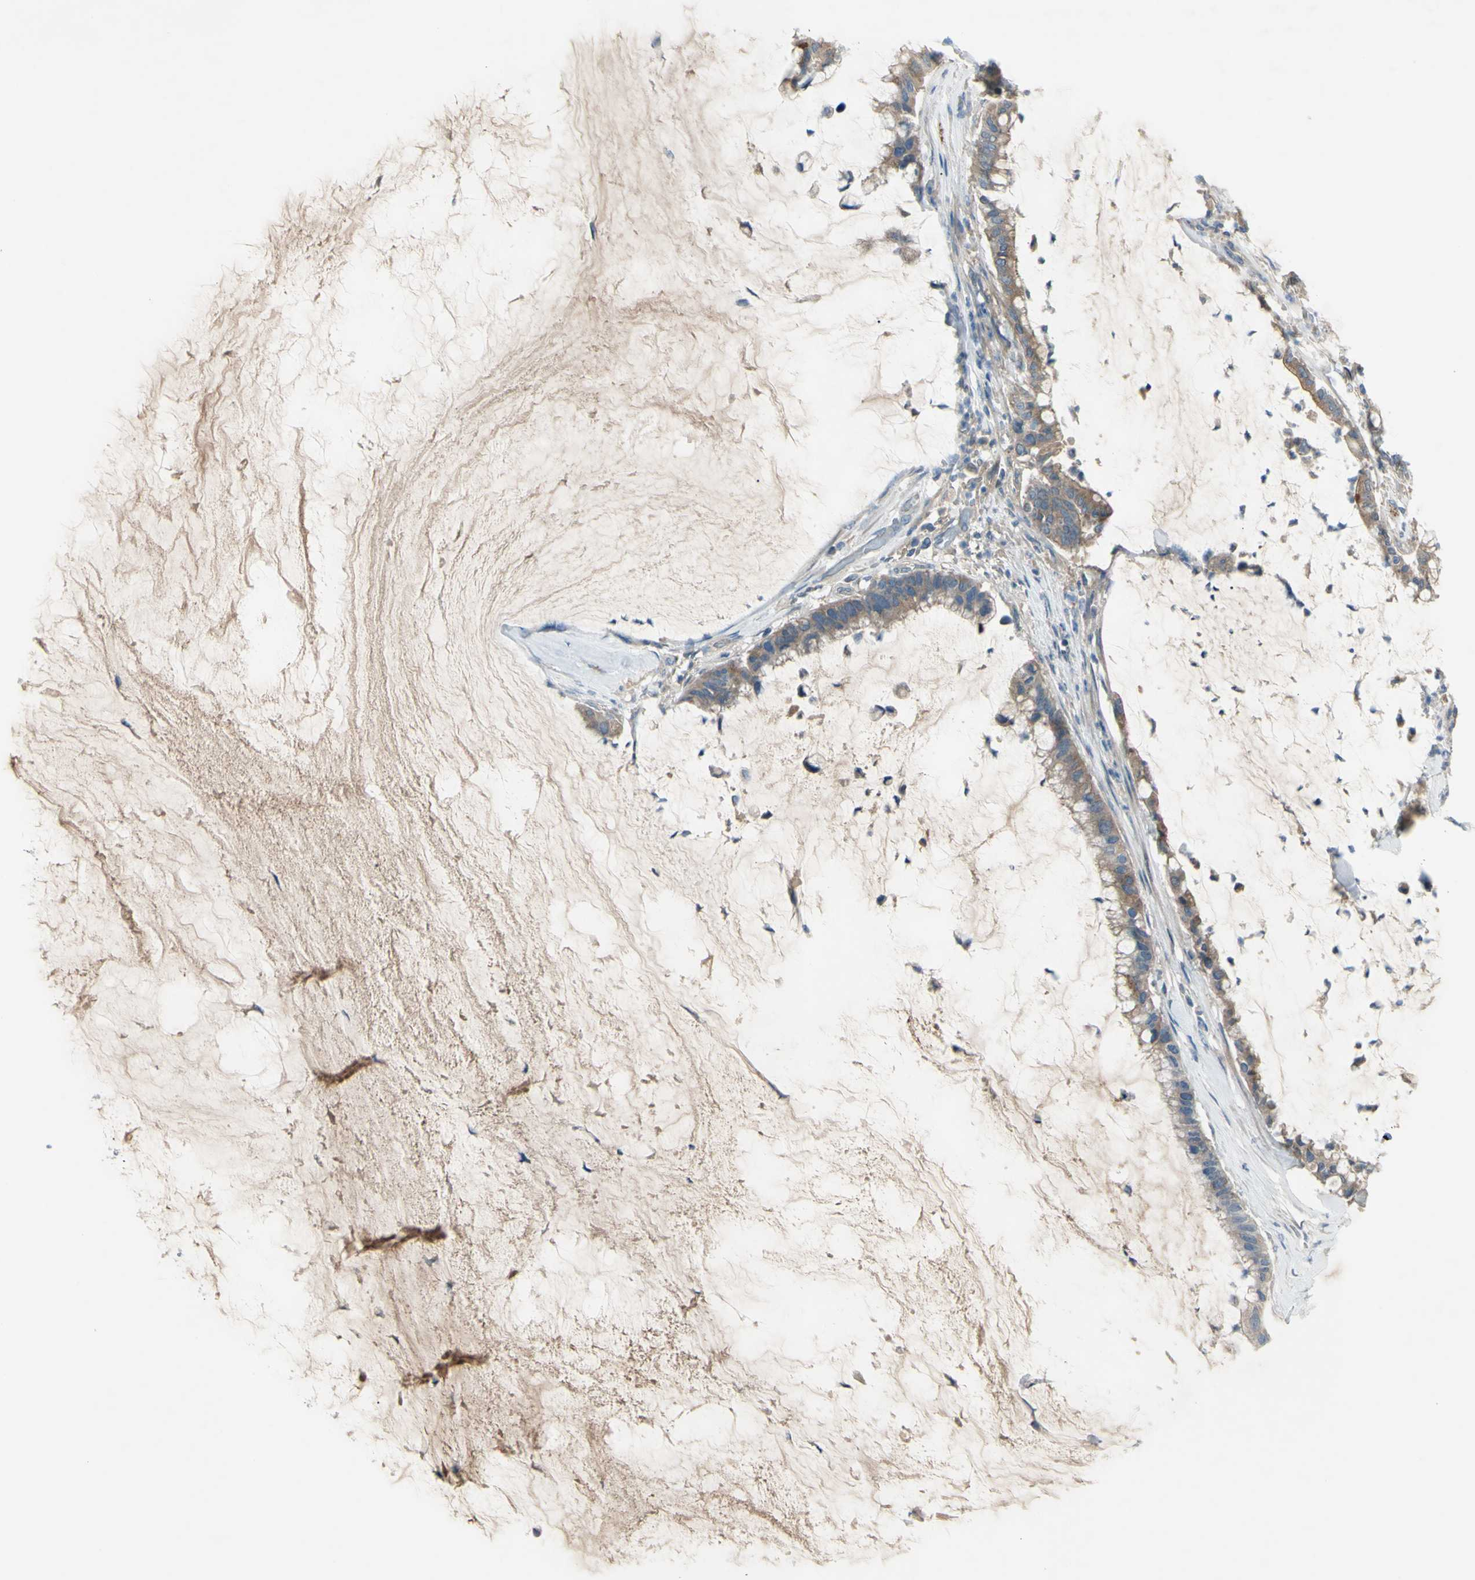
{"staining": {"intensity": "weak", "quantity": ">75%", "location": "cytoplasmic/membranous"}, "tissue": "pancreatic cancer", "cell_type": "Tumor cells", "image_type": "cancer", "snomed": [{"axis": "morphology", "description": "Adenocarcinoma, NOS"}, {"axis": "topography", "description": "Pancreas"}], "caption": "Weak cytoplasmic/membranous protein expression is appreciated in approximately >75% of tumor cells in pancreatic cancer.", "gene": "ATRN", "patient": {"sex": "male", "age": 41}}